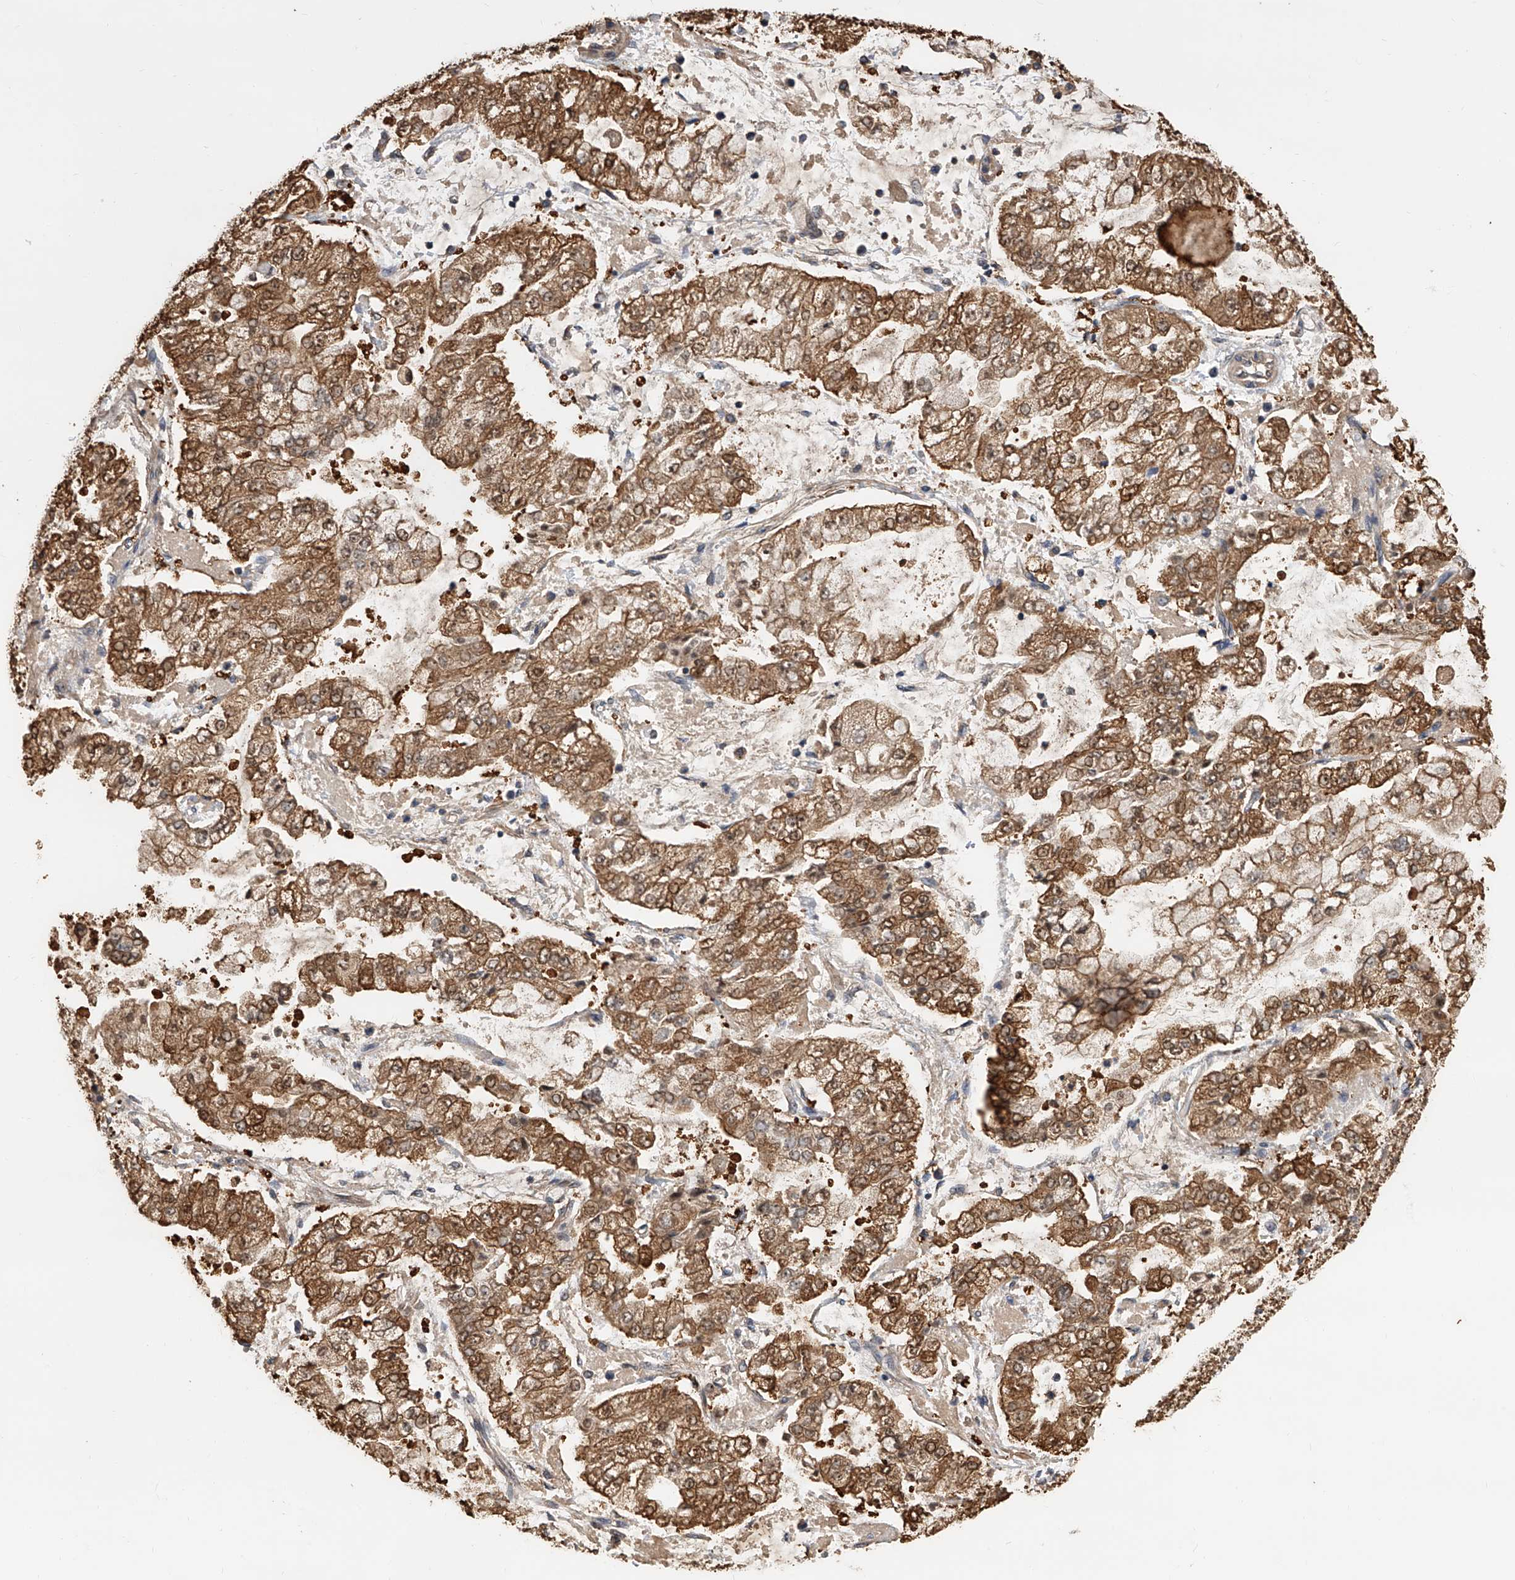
{"staining": {"intensity": "moderate", "quantity": ">75%", "location": "cytoplasmic/membranous"}, "tissue": "stomach cancer", "cell_type": "Tumor cells", "image_type": "cancer", "snomed": [{"axis": "morphology", "description": "Adenocarcinoma, NOS"}, {"axis": "topography", "description": "Stomach"}], "caption": "Brown immunohistochemical staining in stomach adenocarcinoma exhibits moderate cytoplasmic/membranous positivity in about >75% of tumor cells. (brown staining indicates protein expression, while blue staining denotes nuclei).", "gene": "GMDS", "patient": {"sex": "male", "age": 76}}